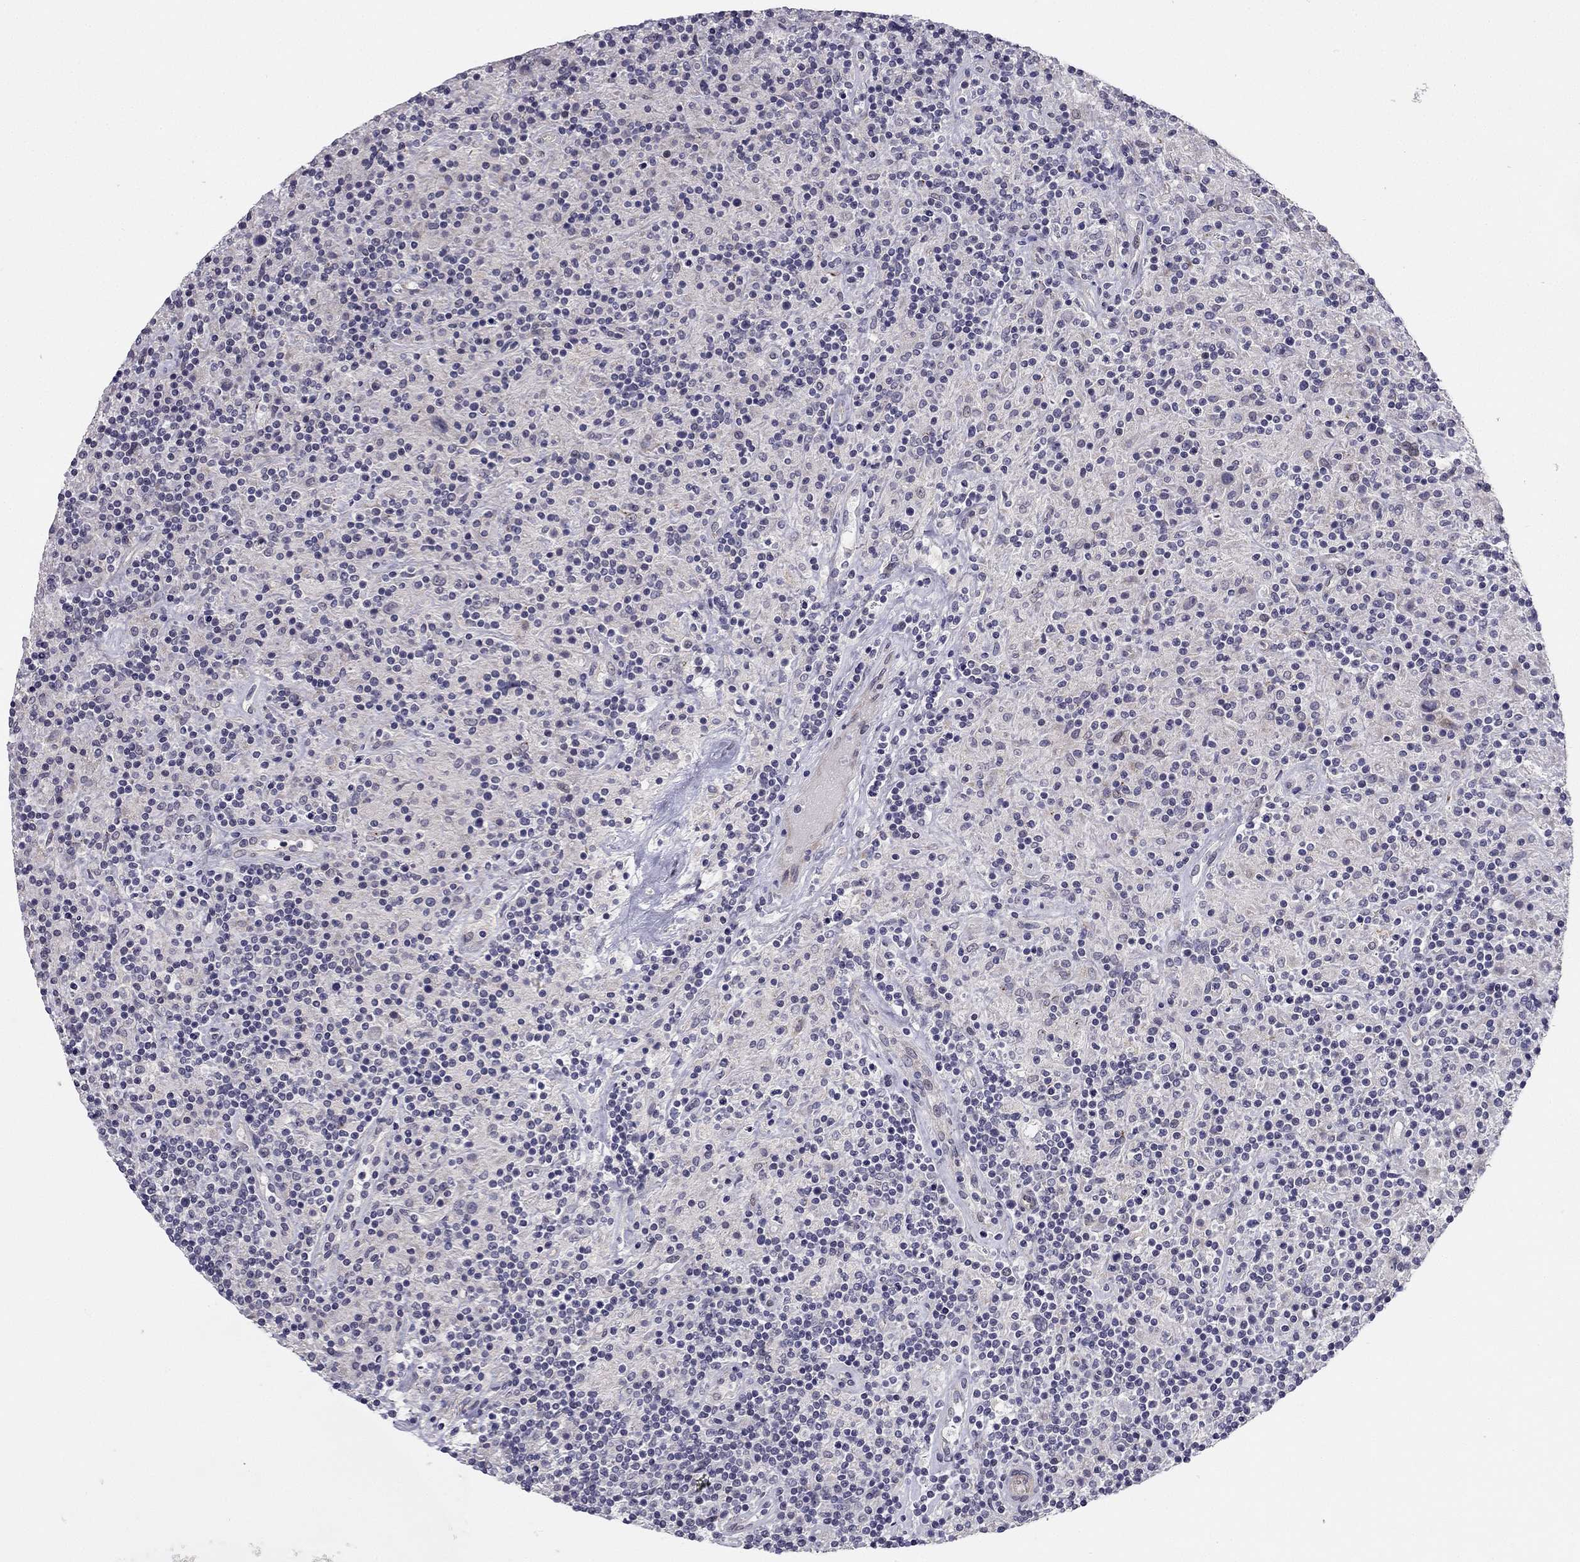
{"staining": {"intensity": "negative", "quantity": "none", "location": "none"}, "tissue": "lymphoma", "cell_type": "Tumor cells", "image_type": "cancer", "snomed": [{"axis": "morphology", "description": "Hodgkin's disease, NOS"}, {"axis": "topography", "description": "Lymph node"}], "caption": "The IHC photomicrograph has no significant positivity in tumor cells of lymphoma tissue. Brightfield microscopy of immunohistochemistry (IHC) stained with DAB (brown) and hematoxylin (blue), captured at high magnification.", "gene": "CHST8", "patient": {"sex": "male", "age": 70}}